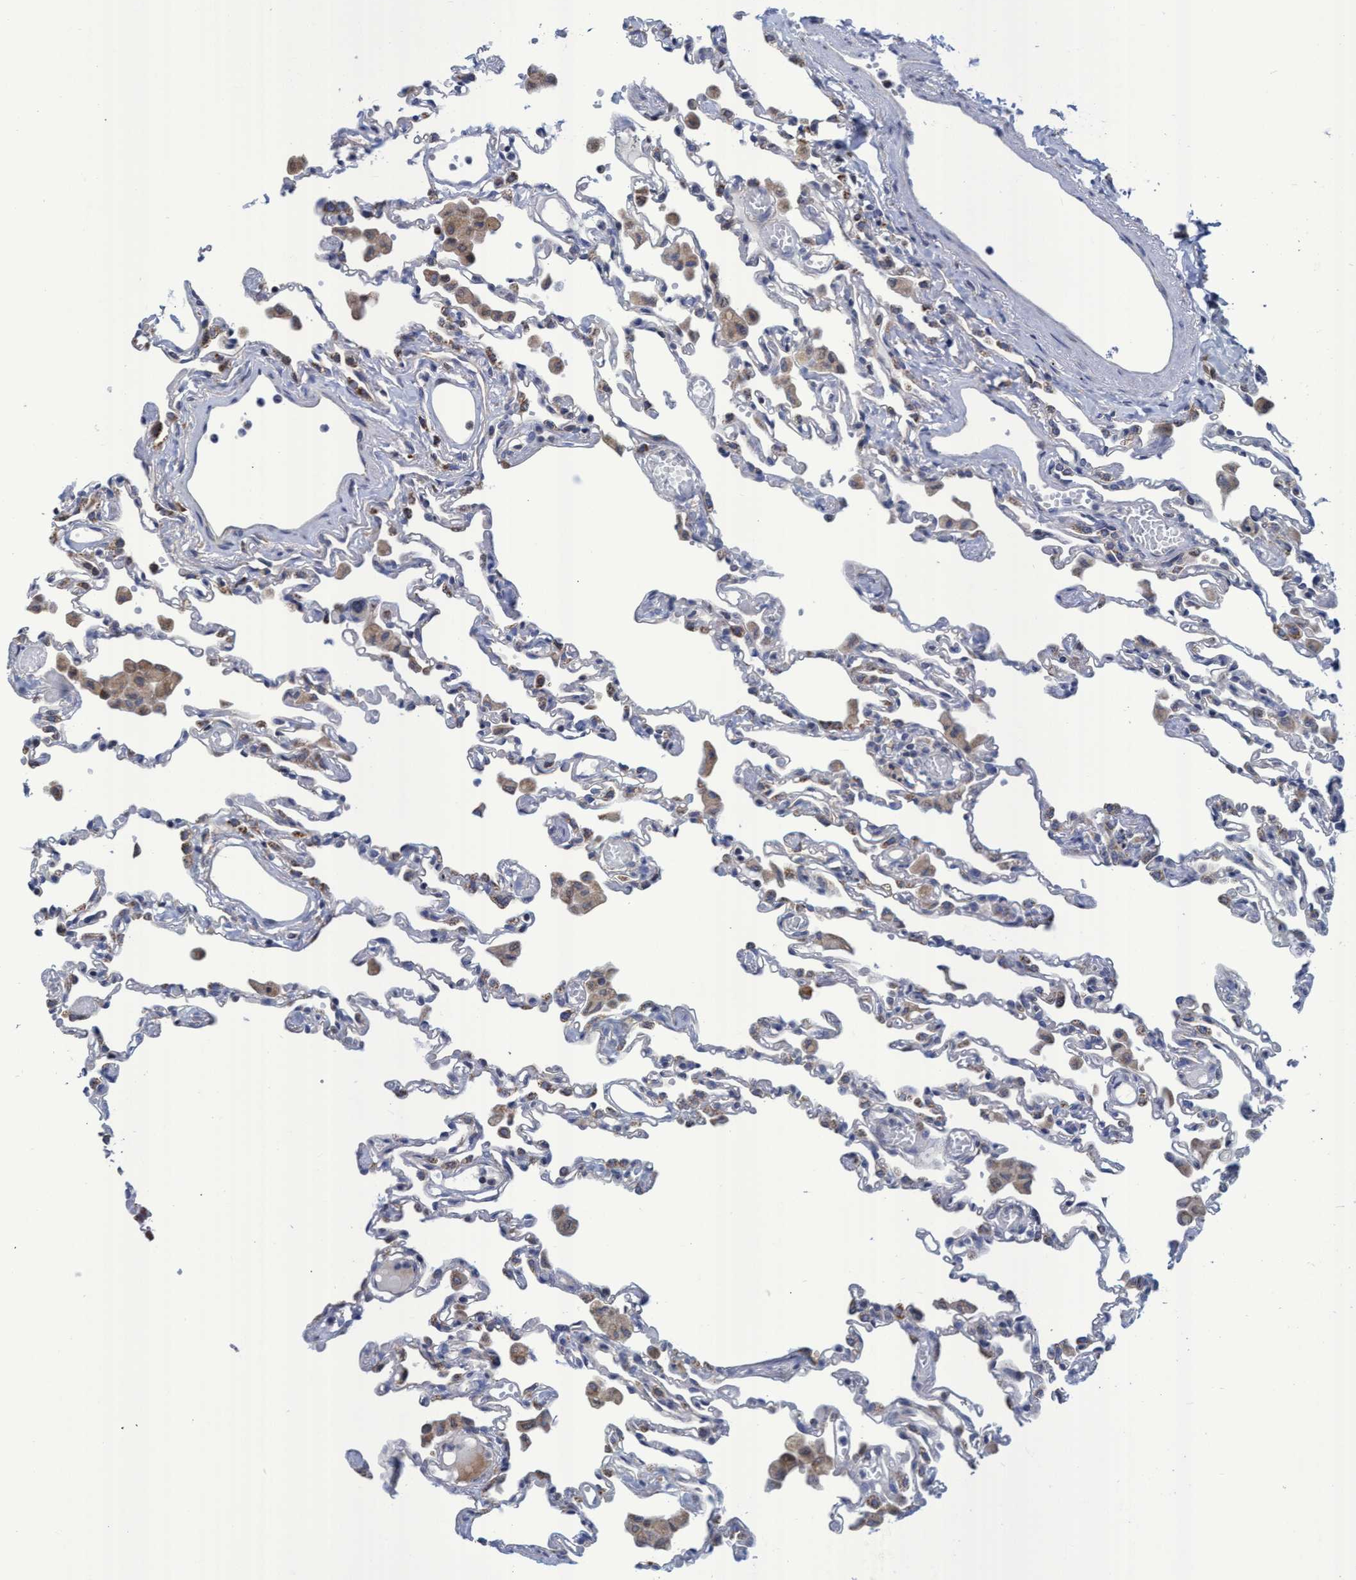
{"staining": {"intensity": "moderate", "quantity": "<25%", "location": "cytoplasmic/membranous"}, "tissue": "lung", "cell_type": "Alveolar cells", "image_type": "normal", "snomed": [{"axis": "morphology", "description": "Normal tissue, NOS"}, {"axis": "topography", "description": "Bronchus"}, {"axis": "topography", "description": "Lung"}], "caption": "Immunohistochemical staining of unremarkable lung shows moderate cytoplasmic/membranous protein positivity in about <25% of alveolar cells.", "gene": "NAT16", "patient": {"sex": "female", "age": 49}}